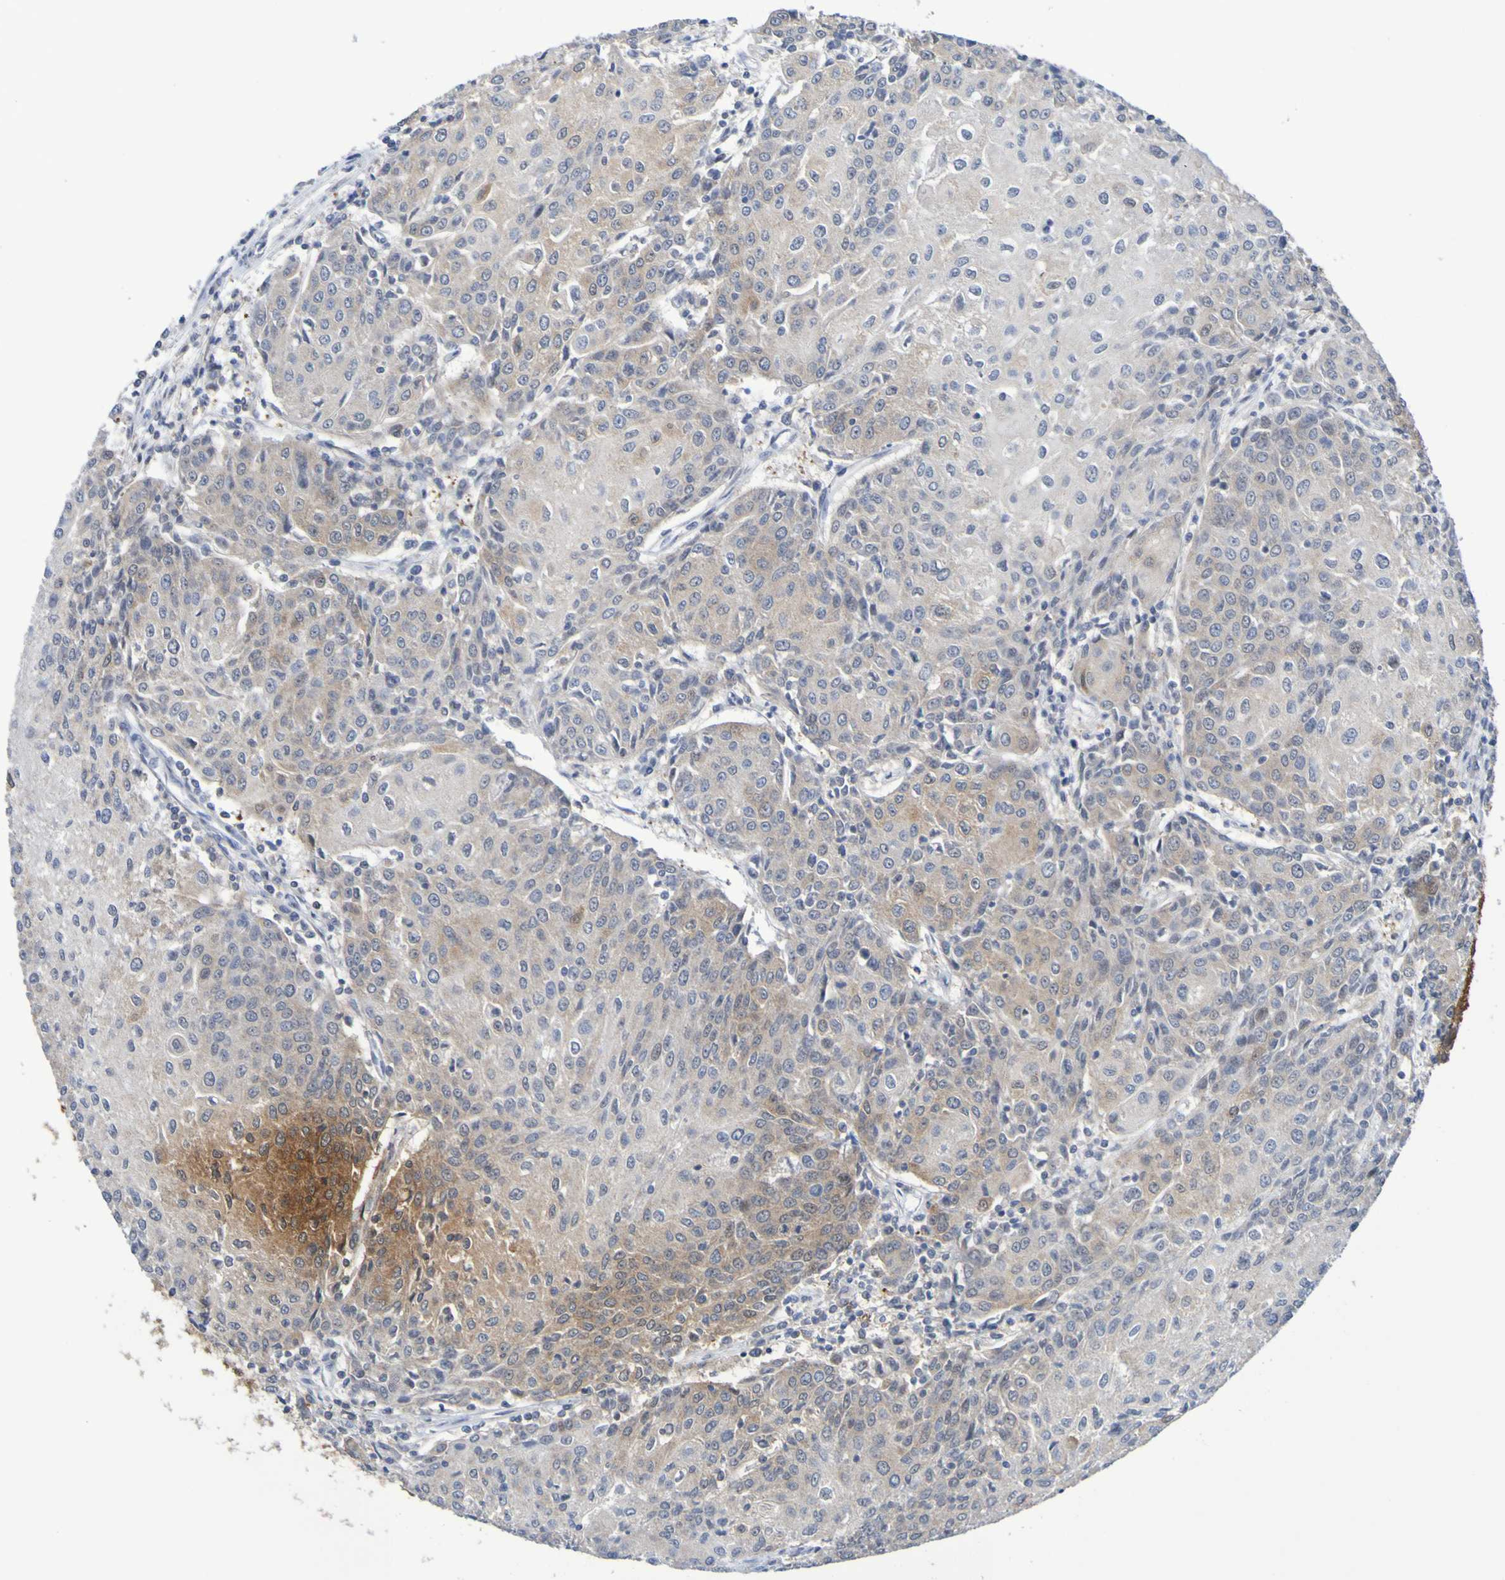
{"staining": {"intensity": "weak", "quantity": "25%-75%", "location": "cytoplasmic/membranous"}, "tissue": "urothelial cancer", "cell_type": "Tumor cells", "image_type": "cancer", "snomed": [{"axis": "morphology", "description": "Urothelial carcinoma, High grade"}, {"axis": "topography", "description": "Urinary bladder"}], "caption": "A high-resolution histopathology image shows IHC staining of urothelial carcinoma (high-grade), which reveals weak cytoplasmic/membranous staining in about 25%-75% of tumor cells.", "gene": "ATIC", "patient": {"sex": "female", "age": 85}}